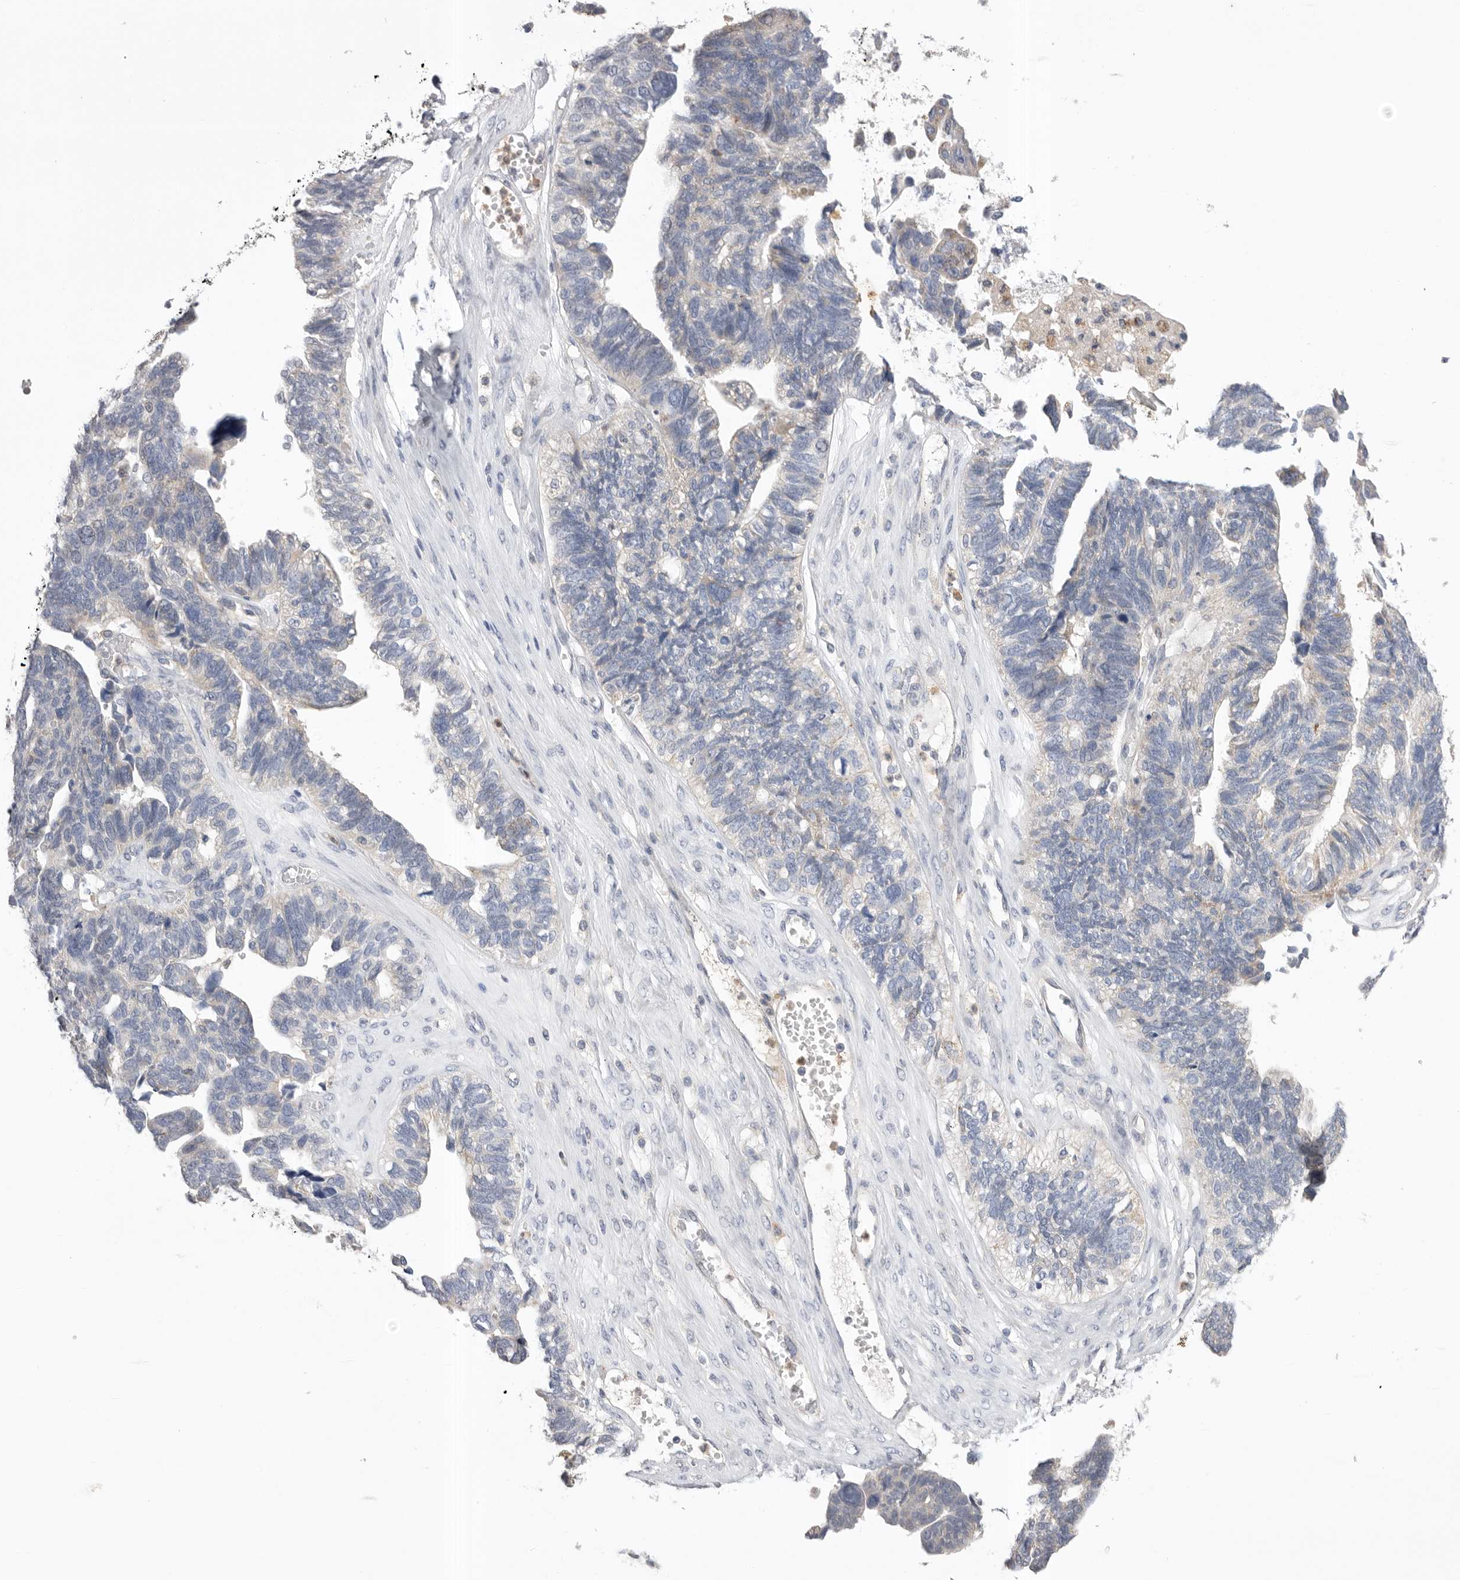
{"staining": {"intensity": "weak", "quantity": "<25%", "location": "cytoplasmic/membranous"}, "tissue": "ovarian cancer", "cell_type": "Tumor cells", "image_type": "cancer", "snomed": [{"axis": "morphology", "description": "Cystadenocarcinoma, serous, NOS"}, {"axis": "topography", "description": "Ovary"}], "caption": "High magnification brightfield microscopy of ovarian cancer (serous cystadenocarcinoma) stained with DAB (3,3'-diaminobenzidine) (brown) and counterstained with hematoxylin (blue): tumor cells show no significant expression.", "gene": "CCDC126", "patient": {"sex": "female", "age": 79}}